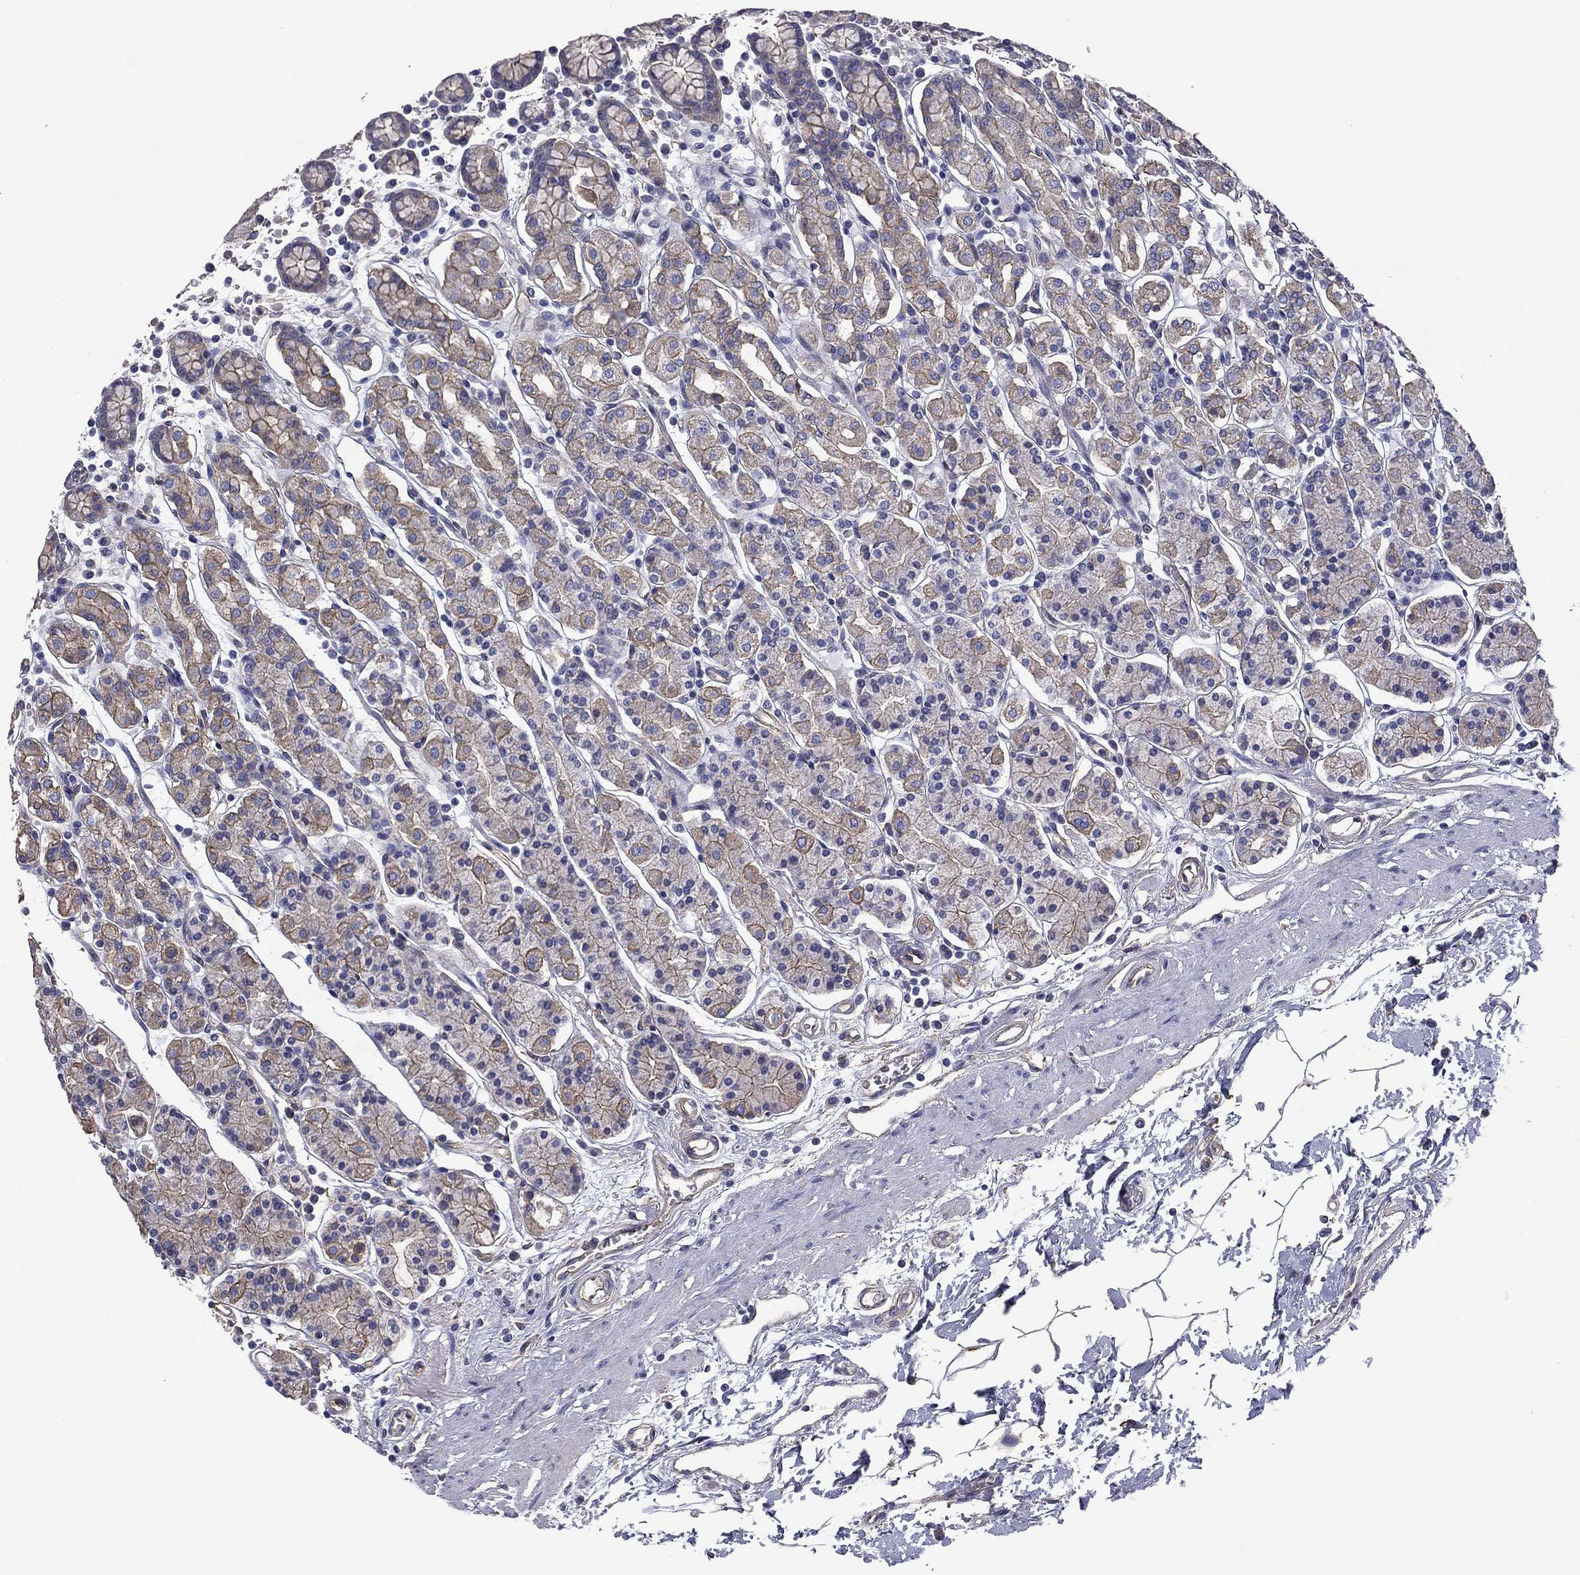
{"staining": {"intensity": "moderate", "quantity": "25%-75%", "location": "cytoplasmic/membranous"}, "tissue": "stomach", "cell_type": "Glandular cells", "image_type": "normal", "snomed": [{"axis": "morphology", "description": "Normal tissue, NOS"}, {"axis": "topography", "description": "Stomach, upper"}, {"axis": "topography", "description": "Stomach"}], "caption": "Protein expression analysis of benign stomach demonstrates moderate cytoplasmic/membranous staining in approximately 25%-75% of glandular cells. (brown staining indicates protein expression, while blue staining denotes nuclei).", "gene": "TCHH", "patient": {"sex": "male", "age": 62}}